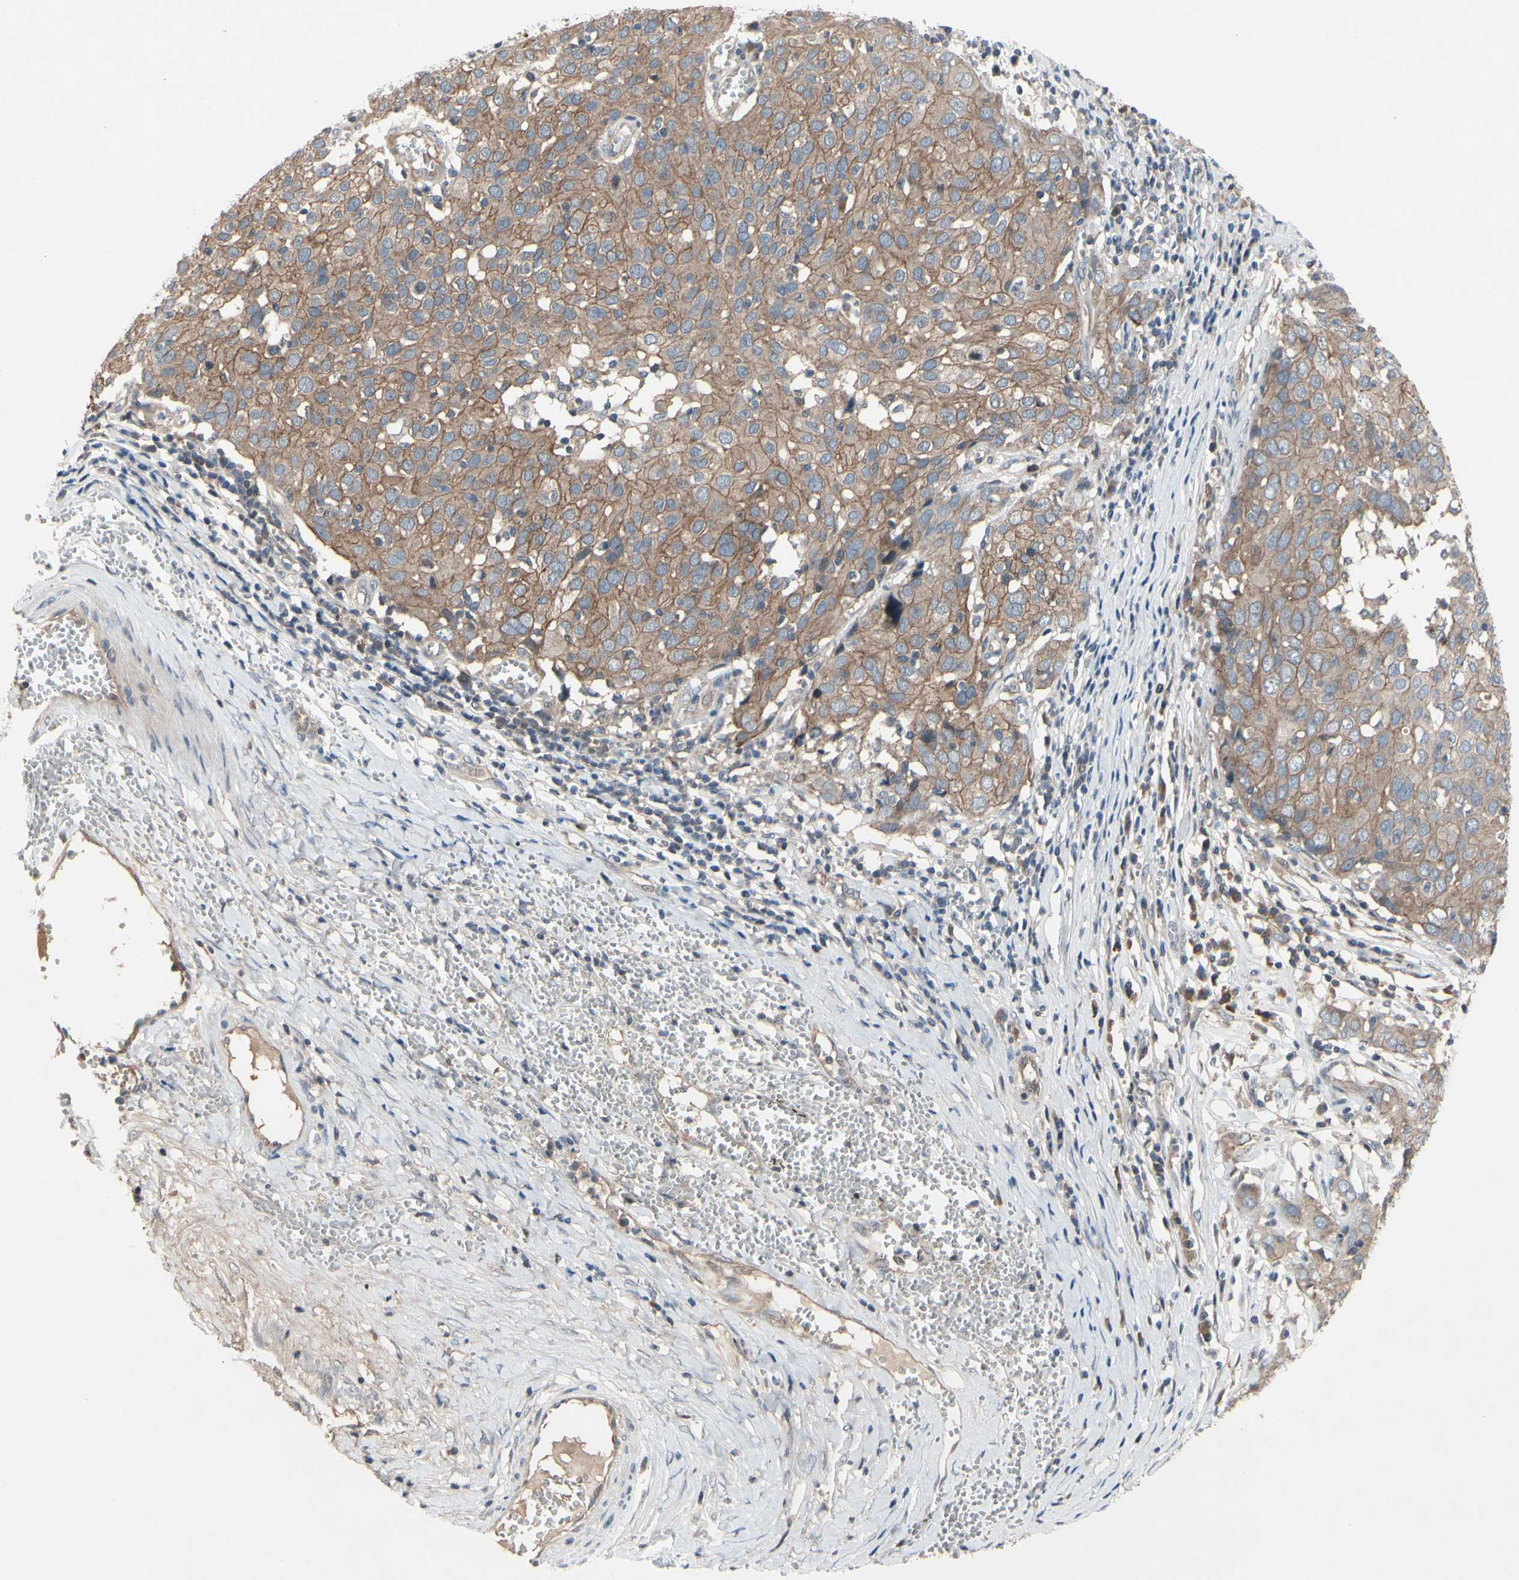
{"staining": {"intensity": "moderate", "quantity": ">75%", "location": "cytoplasmic/membranous"}, "tissue": "ovarian cancer", "cell_type": "Tumor cells", "image_type": "cancer", "snomed": [{"axis": "morphology", "description": "Carcinoma, endometroid"}, {"axis": "topography", "description": "Ovary"}], "caption": "Ovarian endometroid carcinoma was stained to show a protein in brown. There is medium levels of moderate cytoplasmic/membranous staining in about >75% of tumor cells.", "gene": "ICAM5", "patient": {"sex": "female", "age": 50}}